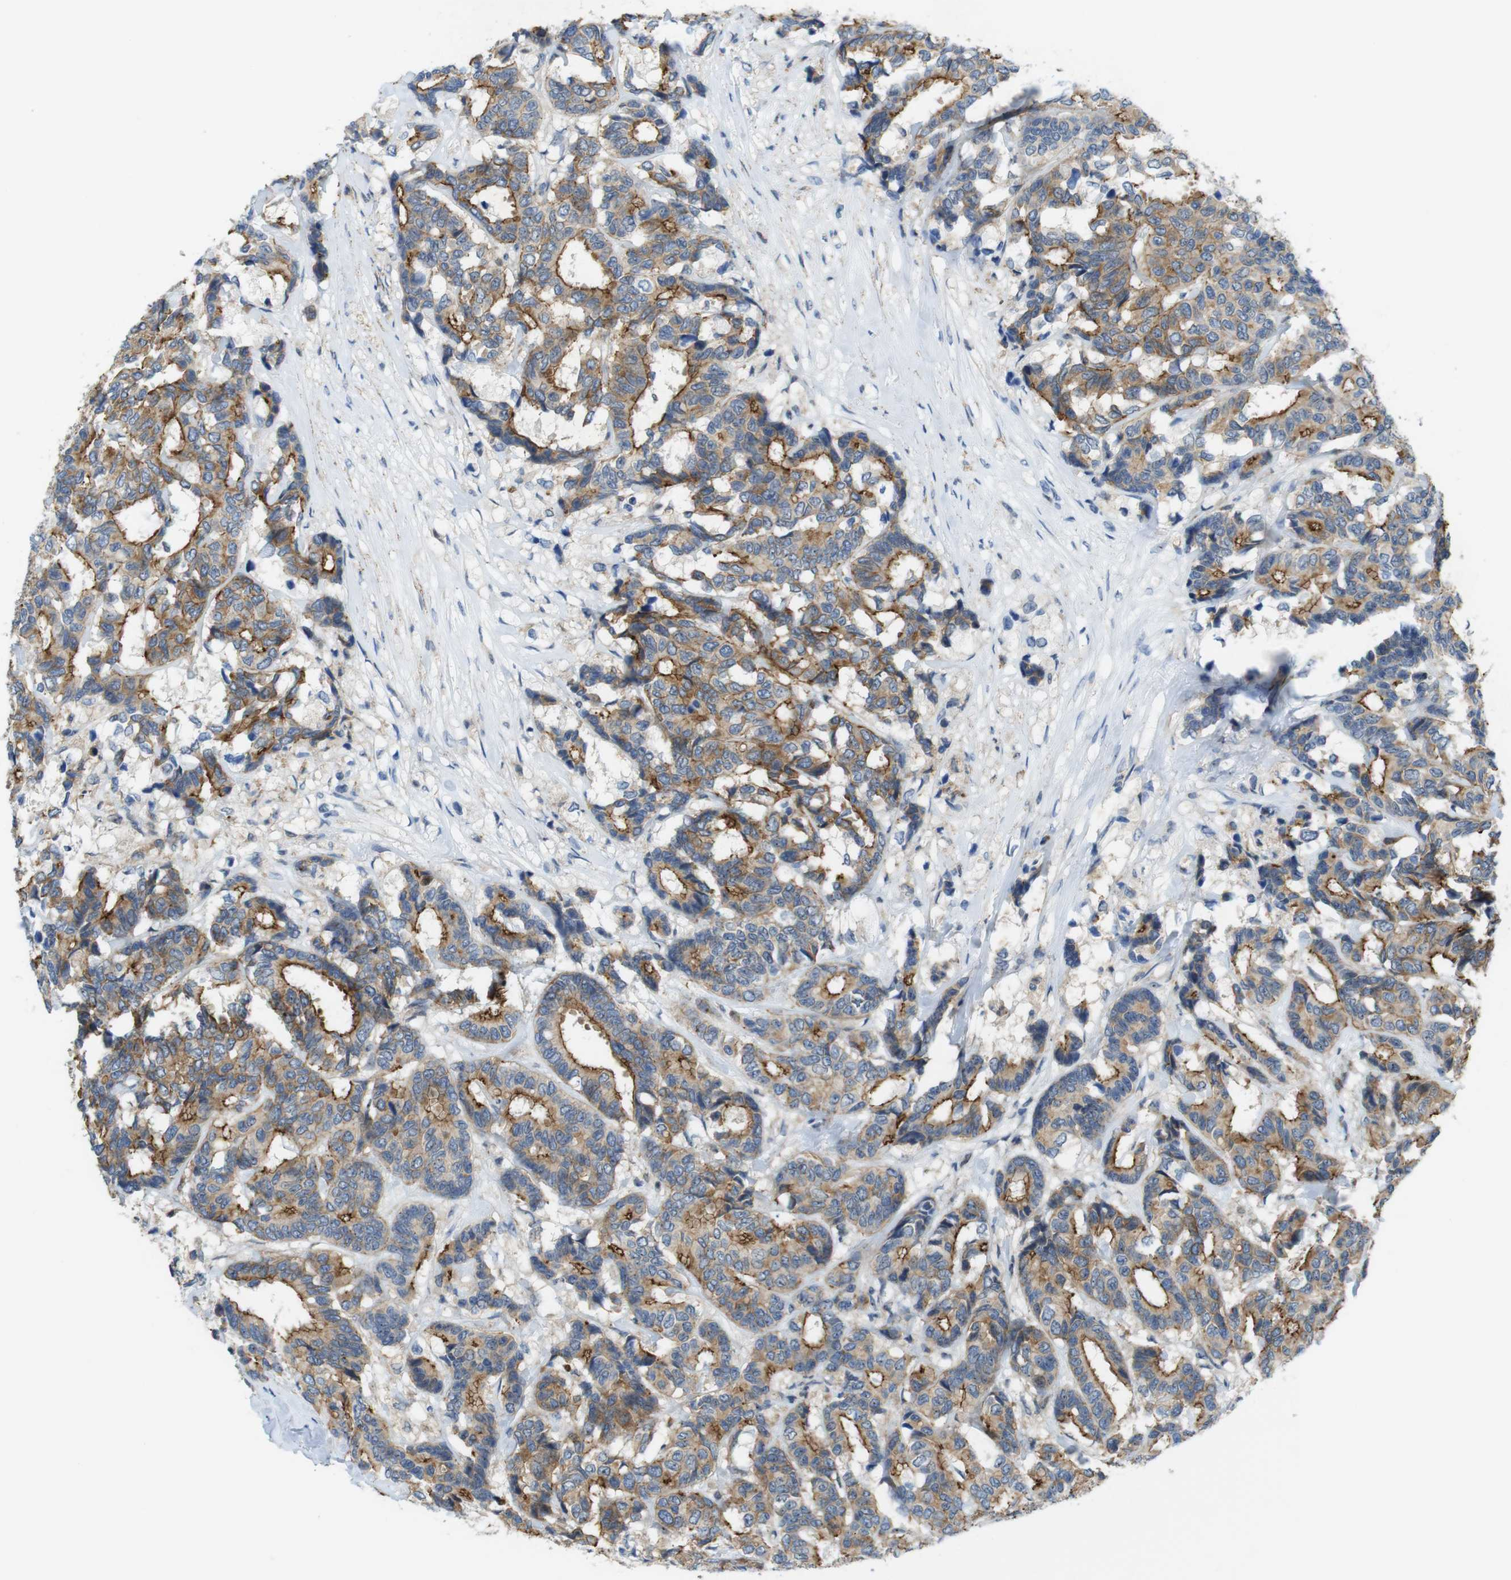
{"staining": {"intensity": "moderate", "quantity": "25%-75%", "location": "cytoplasmic/membranous"}, "tissue": "breast cancer", "cell_type": "Tumor cells", "image_type": "cancer", "snomed": [{"axis": "morphology", "description": "Duct carcinoma"}, {"axis": "topography", "description": "Breast"}], "caption": "Breast intraductal carcinoma tissue displays moderate cytoplasmic/membranous positivity in about 25%-75% of tumor cells", "gene": "TJP3", "patient": {"sex": "female", "age": 87}}